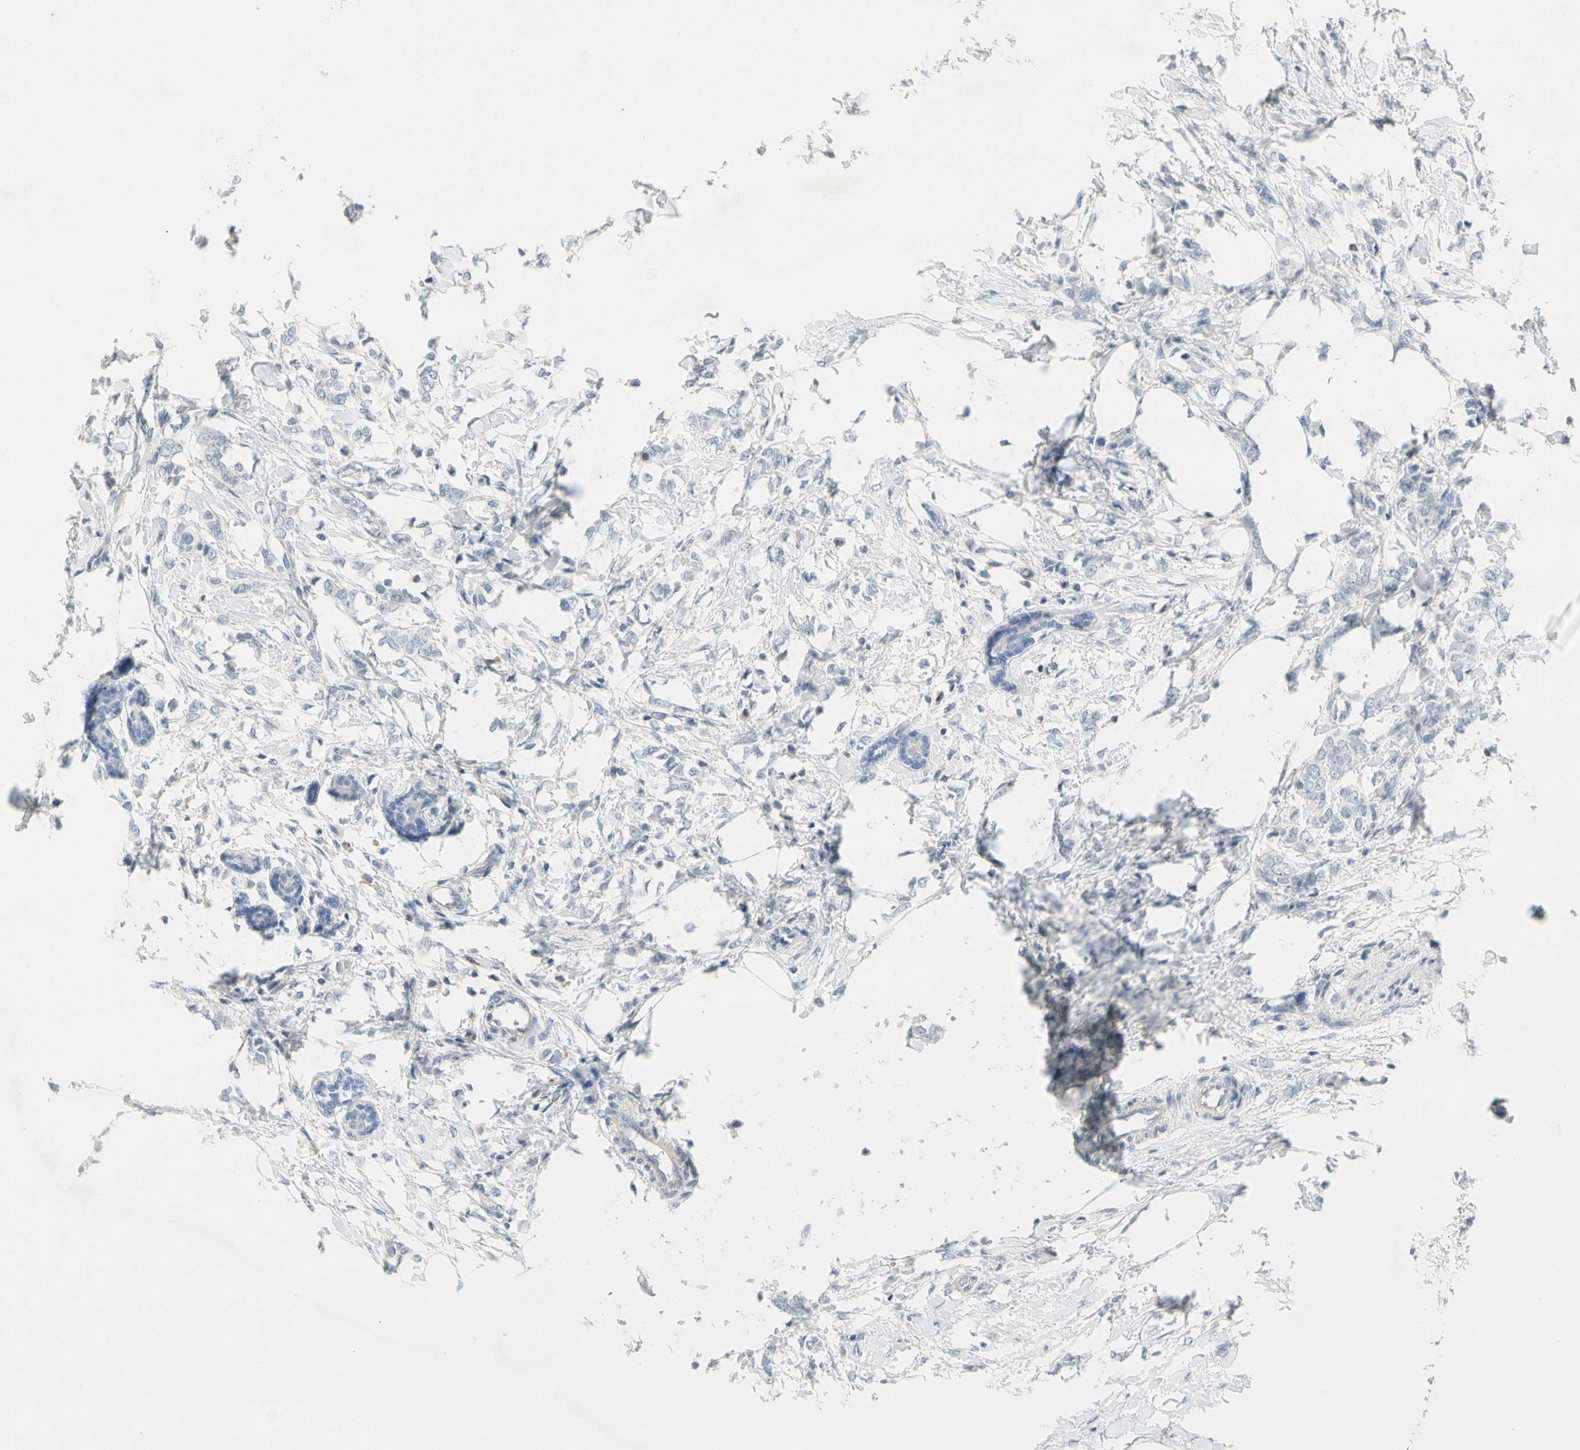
{"staining": {"intensity": "negative", "quantity": "none", "location": "none"}, "tissue": "breast cancer", "cell_type": "Tumor cells", "image_type": "cancer", "snomed": [{"axis": "morphology", "description": "Lobular carcinoma, in situ"}, {"axis": "morphology", "description": "Lobular carcinoma"}, {"axis": "topography", "description": "Breast"}], "caption": "Immunohistochemistry (IHC) histopathology image of human breast cancer stained for a protein (brown), which reveals no positivity in tumor cells.", "gene": "CCM2L", "patient": {"sex": "female", "age": 41}}